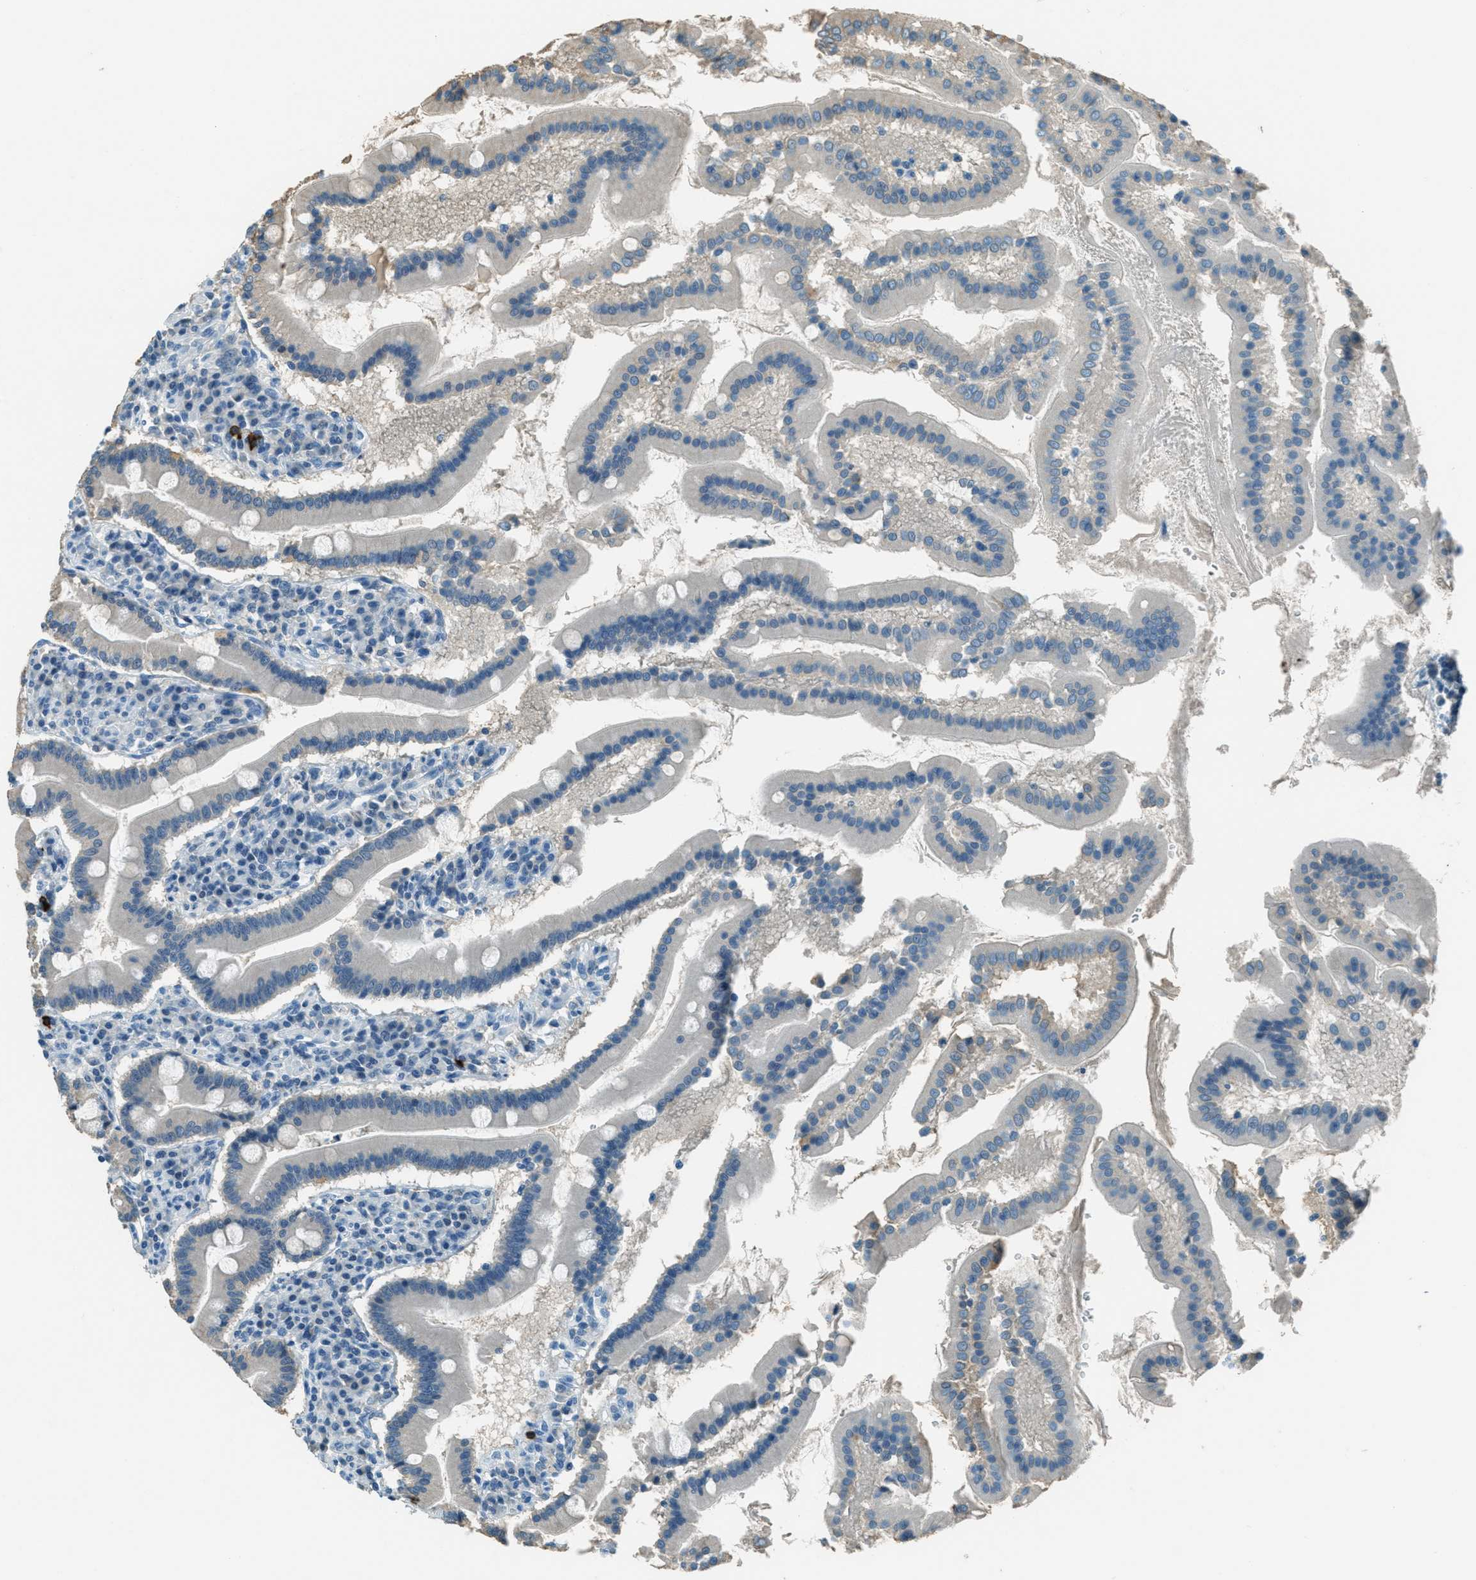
{"staining": {"intensity": "weak", "quantity": "<25%", "location": "cytoplasmic/membranous"}, "tissue": "duodenum", "cell_type": "Glandular cells", "image_type": "normal", "snomed": [{"axis": "morphology", "description": "Normal tissue, NOS"}, {"axis": "topography", "description": "Duodenum"}], "caption": "Immunohistochemistry (IHC) of normal human duodenum exhibits no expression in glandular cells. Nuclei are stained in blue.", "gene": "MSLN", "patient": {"sex": "male", "age": 50}}